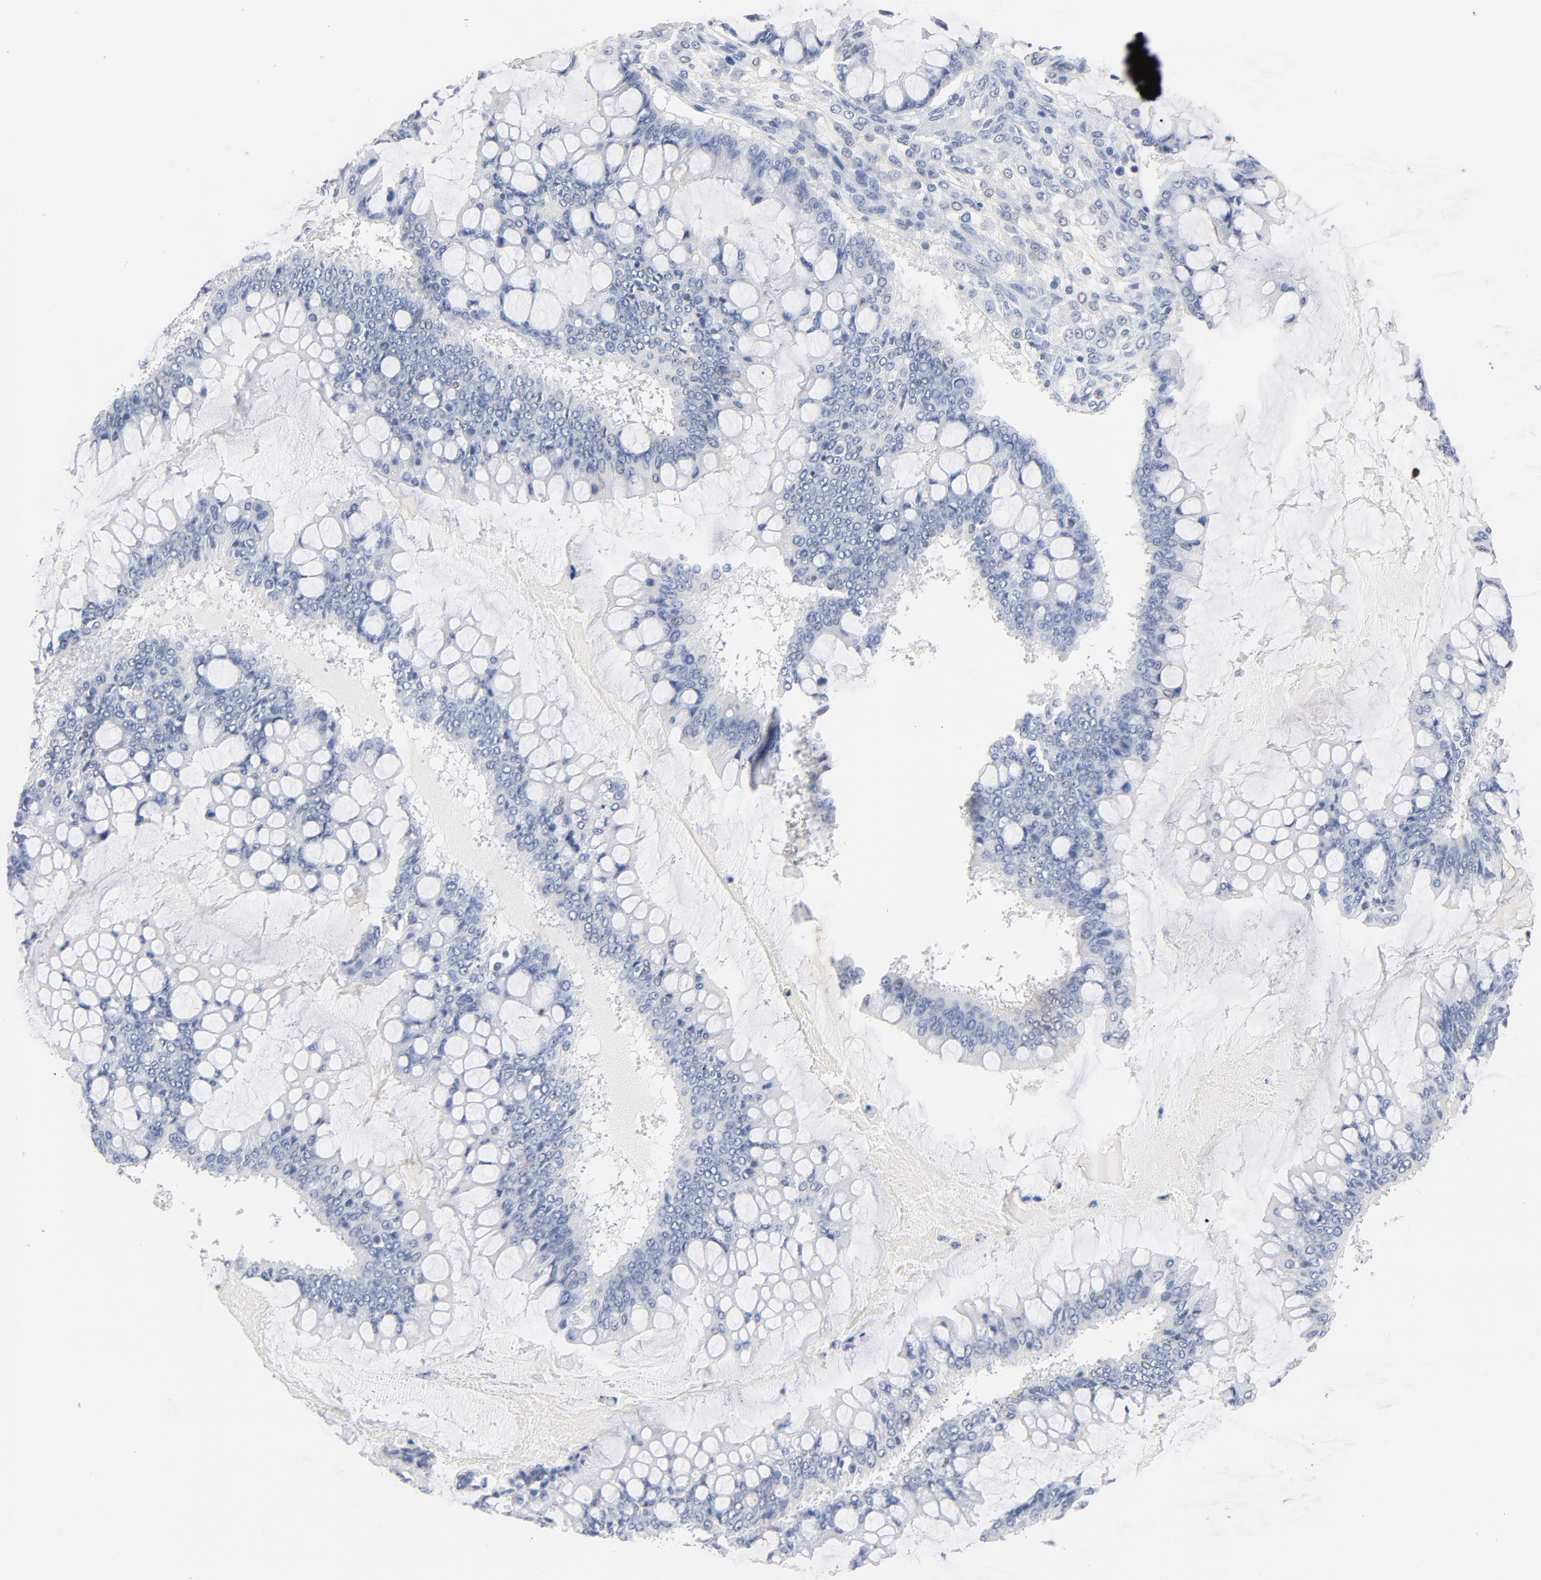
{"staining": {"intensity": "negative", "quantity": "none", "location": "none"}, "tissue": "ovarian cancer", "cell_type": "Tumor cells", "image_type": "cancer", "snomed": [{"axis": "morphology", "description": "Cystadenocarcinoma, mucinous, NOS"}, {"axis": "topography", "description": "Ovary"}], "caption": "Protein analysis of ovarian cancer (mucinous cystadenocarcinoma) shows no significant staining in tumor cells.", "gene": "CDKN1B", "patient": {"sex": "female", "age": 73}}